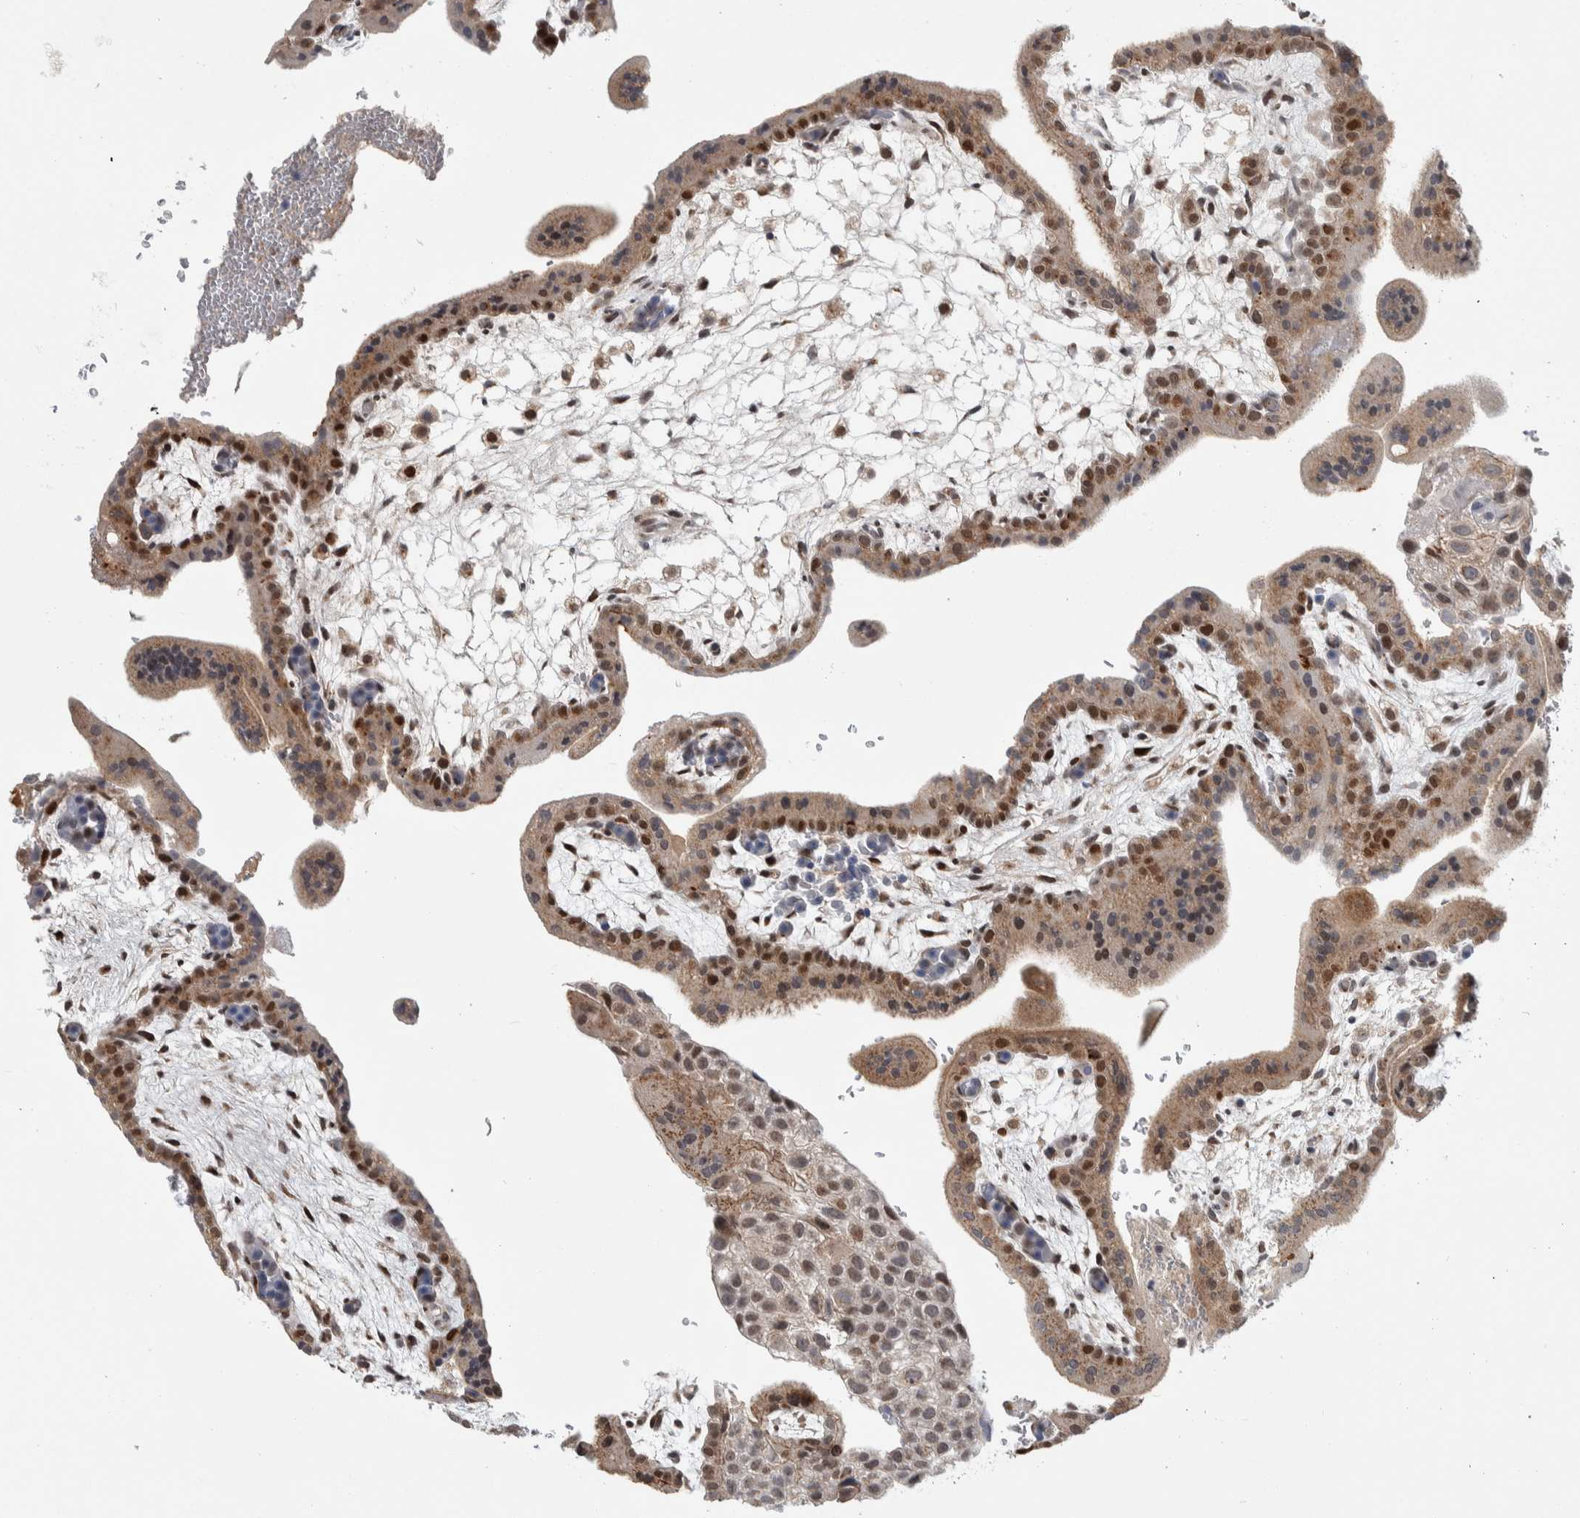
{"staining": {"intensity": "weak", "quantity": ">75%", "location": "cytoplasmic/membranous"}, "tissue": "placenta", "cell_type": "Decidual cells", "image_type": "normal", "snomed": [{"axis": "morphology", "description": "Normal tissue, NOS"}, {"axis": "topography", "description": "Placenta"}], "caption": "Placenta was stained to show a protein in brown. There is low levels of weak cytoplasmic/membranous positivity in approximately >75% of decidual cells. (brown staining indicates protein expression, while blue staining denotes nuclei).", "gene": "MSL1", "patient": {"sex": "female", "age": 35}}